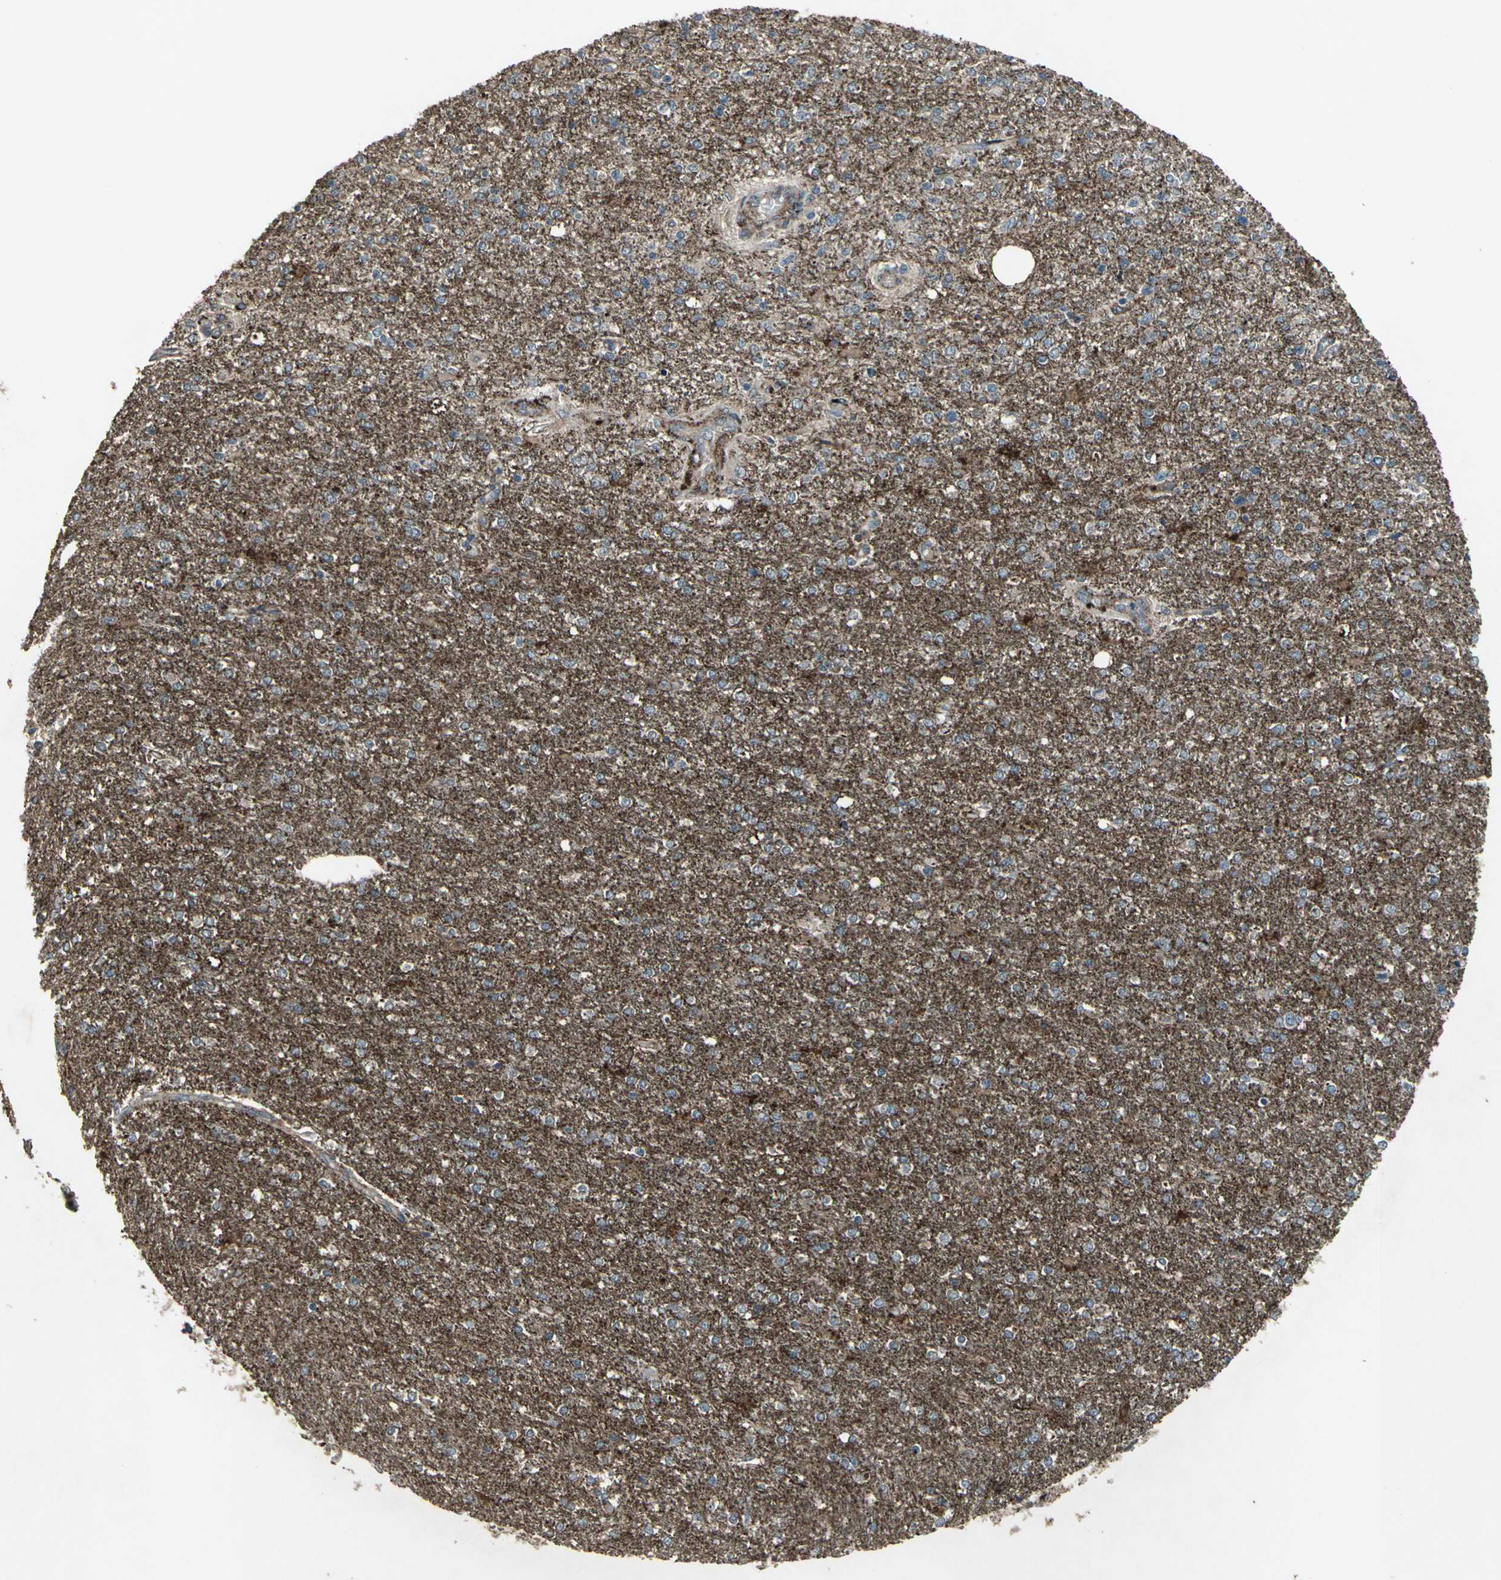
{"staining": {"intensity": "weak", "quantity": "25%-75%", "location": "cytoplasmic/membranous"}, "tissue": "glioma", "cell_type": "Tumor cells", "image_type": "cancer", "snomed": [{"axis": "morphology", "description": "Glioma, malignant, High grade"}, {"axis": "topography", "description": "Cerebral cortex"}], "caption": "Immunohistochemical staining of human glioma displays weak cytoplasmic/membranous protein positivity in approximately 25%-75% of tumor cells.", "gene": "SEPTIN4", "patient": {"sex": "male", "age": 76}}